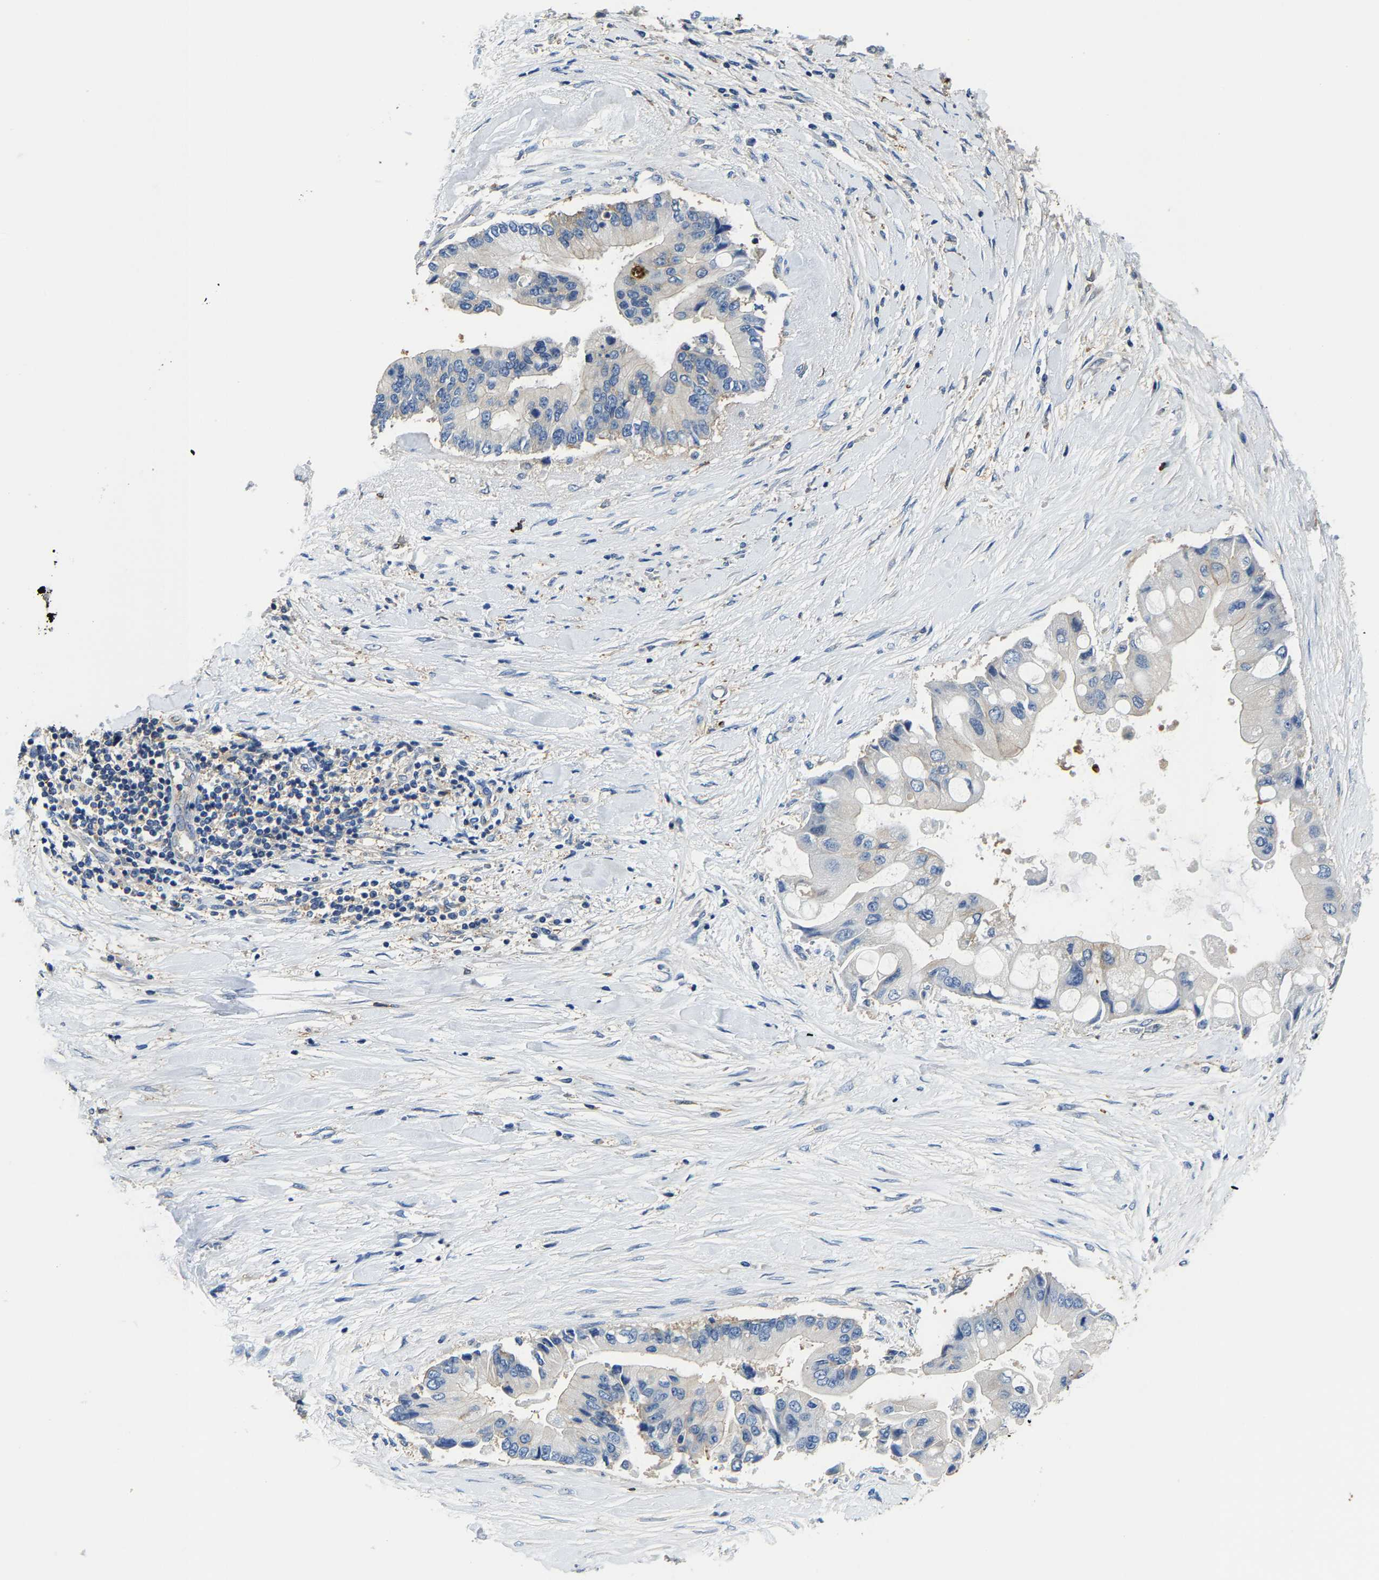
{"staining": {"intensity": "negative", "quantity": "none", "location": "none"}, "tissue": "liver cancer", "cell_type": "Tumor cells", "image_type": "cancer", "snomed": [{"axis": "morphology", "description": "Cholangiocarcinoma"}, {"axis": "topography", "description": "Liver"}], "caption": "This is an IHC photomicrograph of liver cancer. There is no staining in tumor cells.", "gene": "TRAF6", "patient": {"sex": "male", "age": 50}}